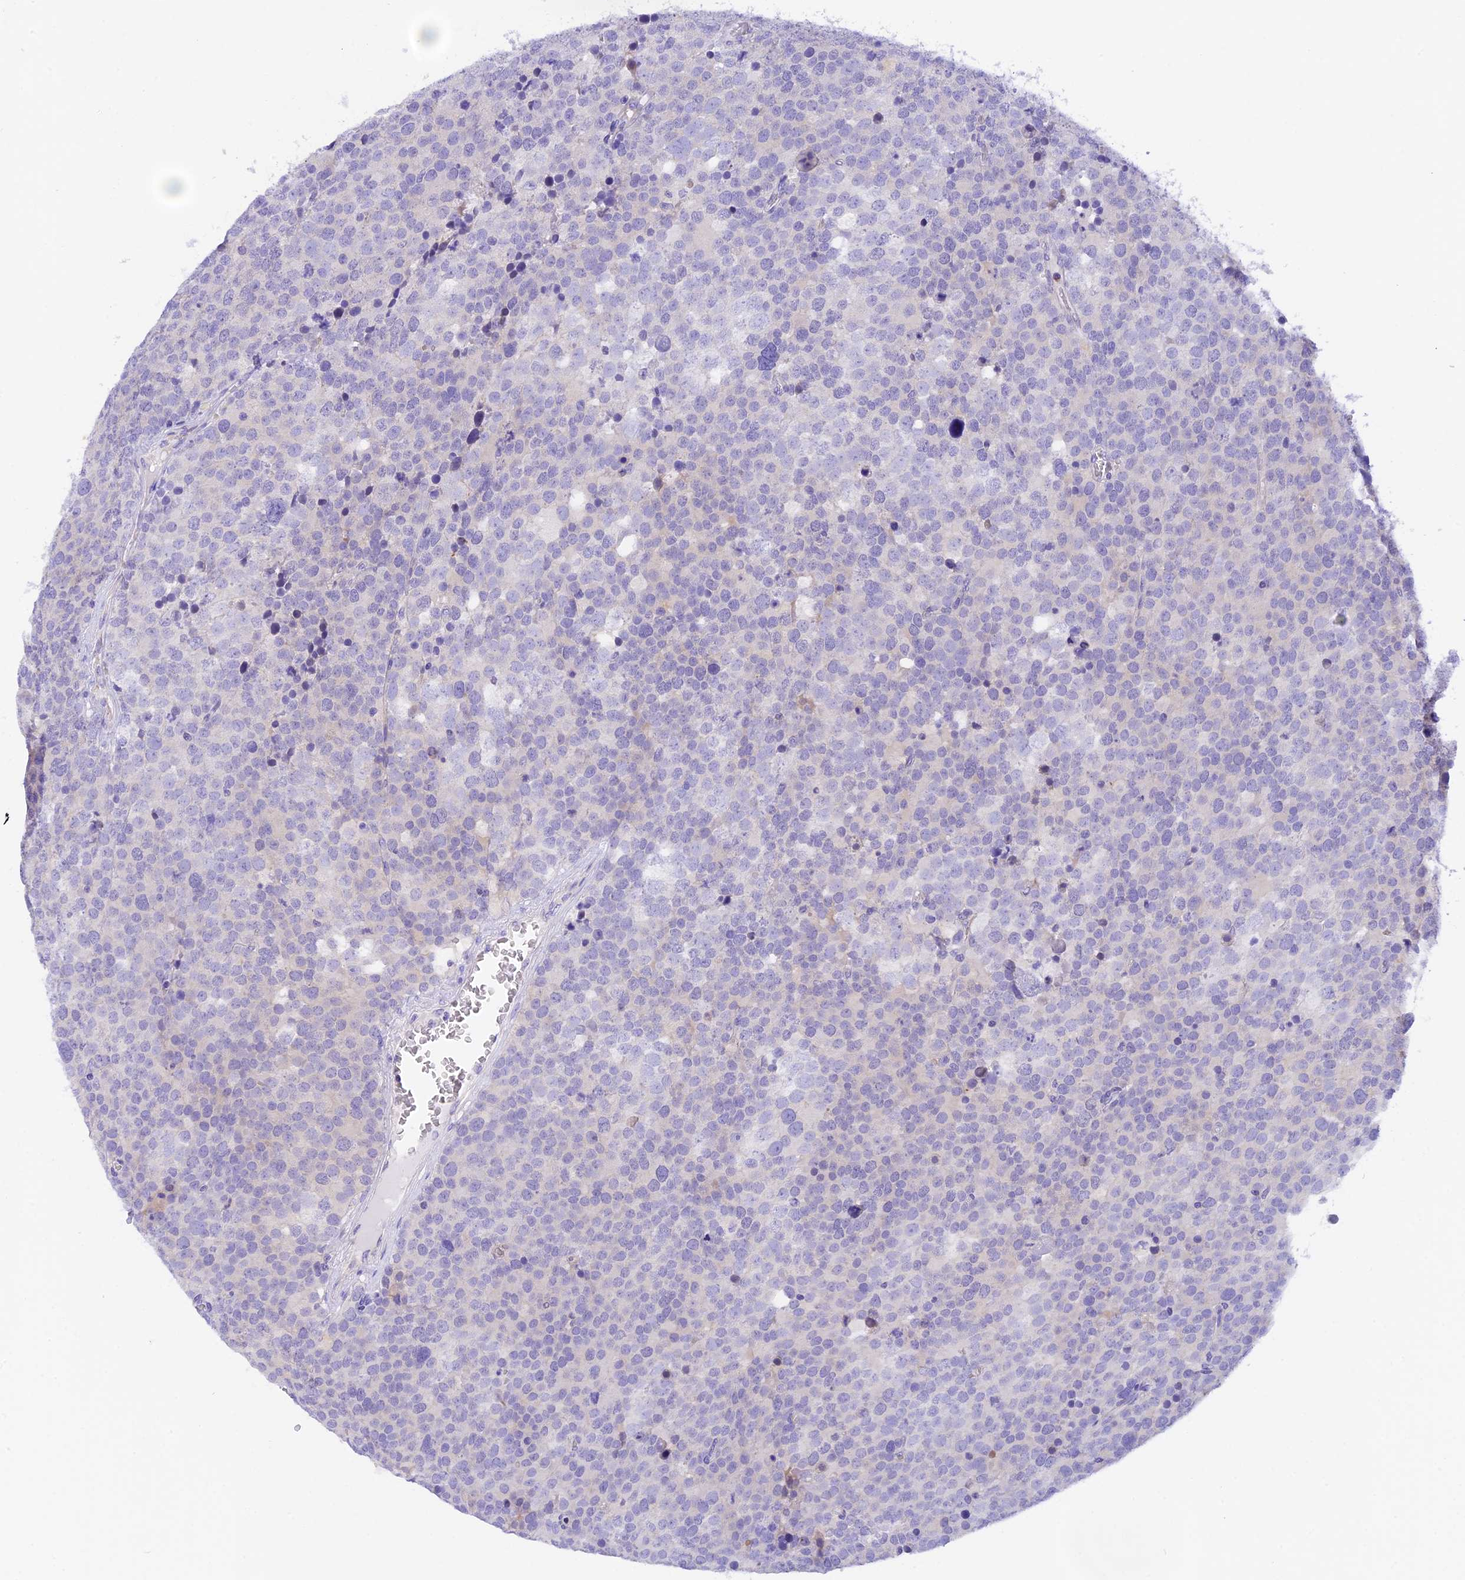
{"staining": {"intensity": "negative", "quantity": "none", "location": "none"}, "tissue": "testis cancer", "cell_type": "Tumor cells", "image_type": "cancer", "snomed": [{"axis": "morphology", "description": "Seminoma, NOS"}, {"axis": "topography", "description": "Testis"}], "caption": "An immunohistochemistry photomicrograph of seminoma (testis) is shown. There is no staining in tumor cells of seminoma (testis).", "gene": "COL6A5", "patient": {"sex": "male", "age": 71}}